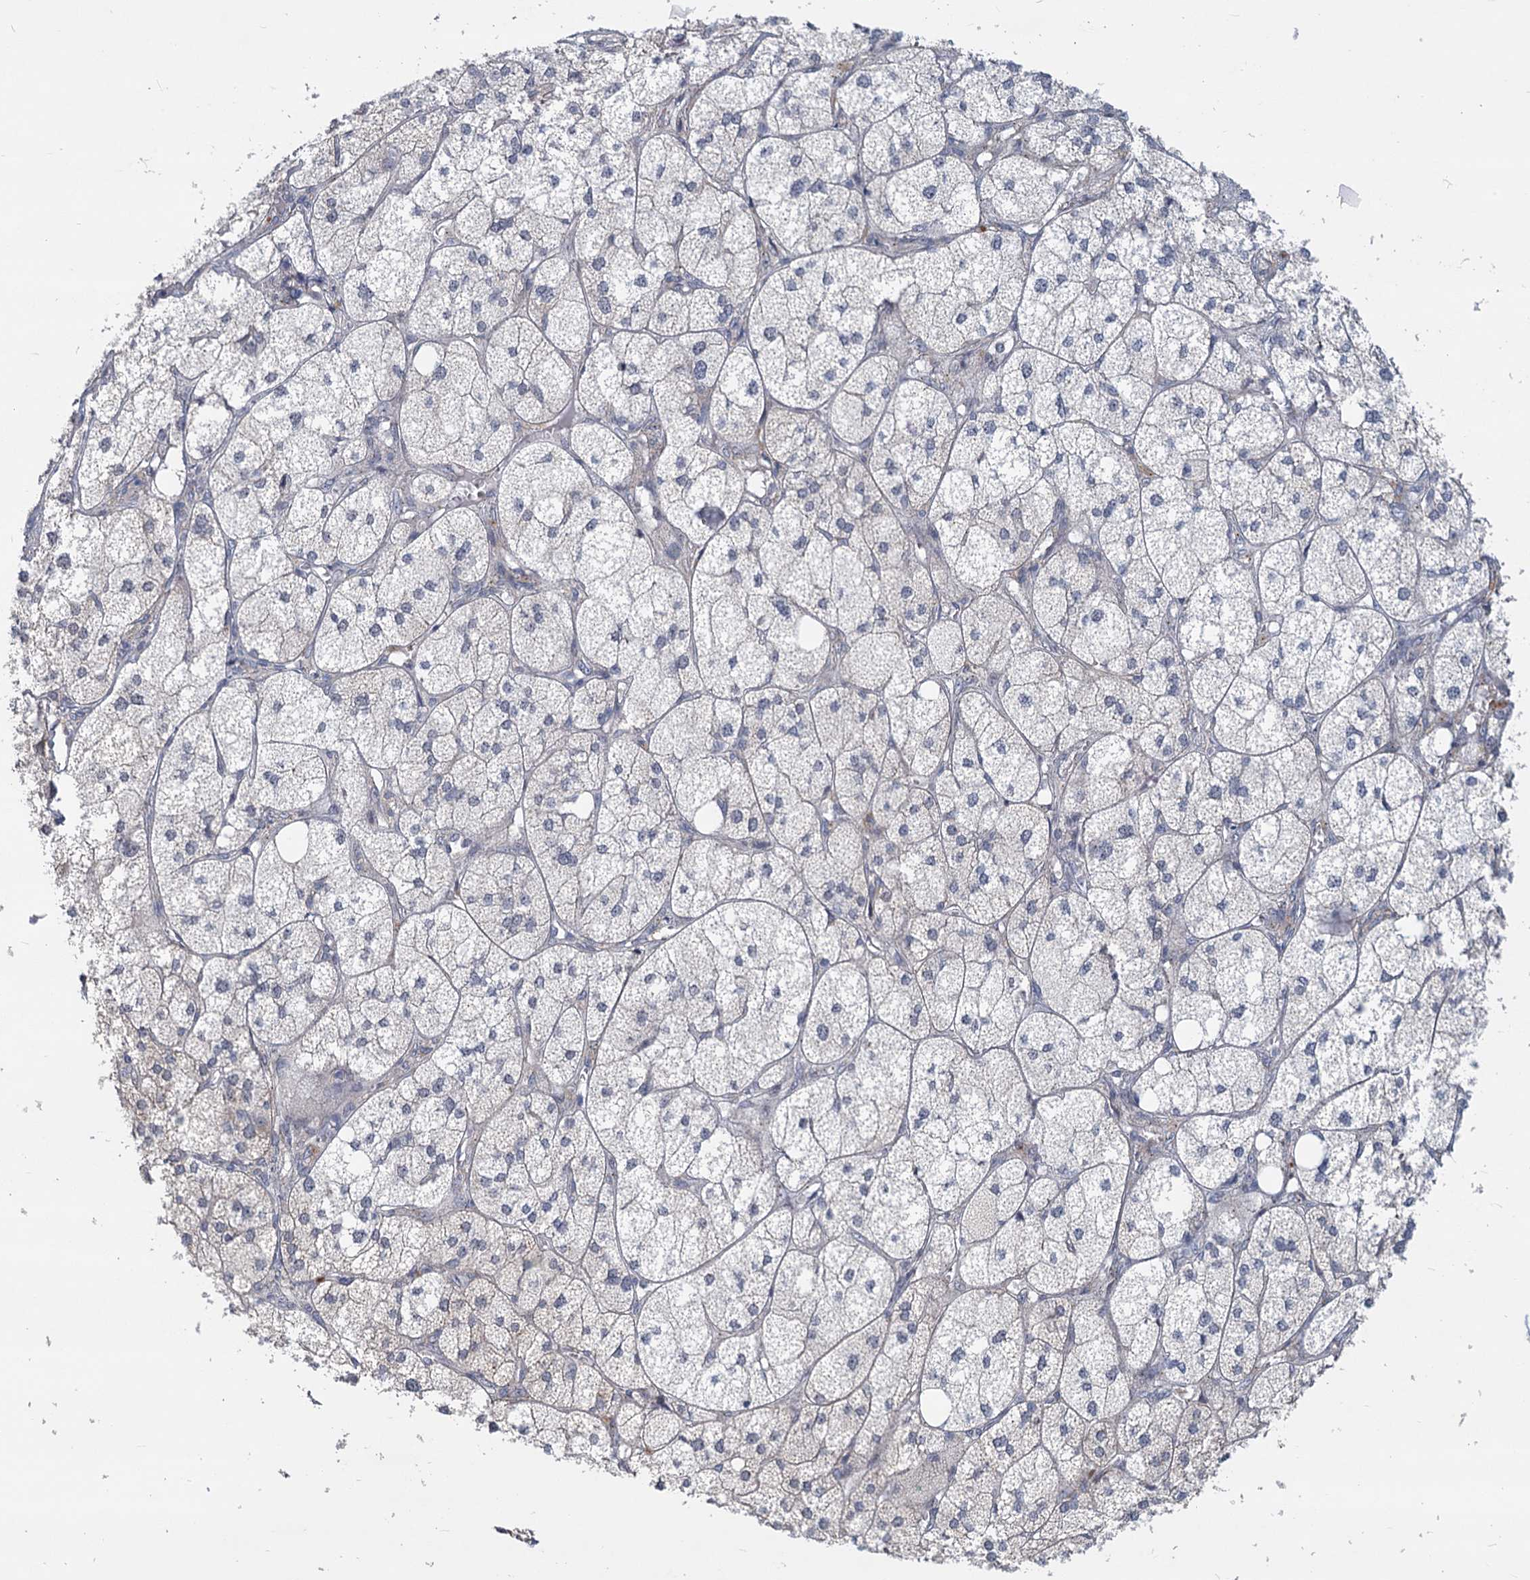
{"staining": {"intensity": "negative", "quantity": "none", "location": "none"}, "tissue": "adrenal gland", "cell_type": "Glandular cells", "image_type": "normal", "snomed": [{"axis": "morphology", "description": "Normal tissue, NOS"}, {"axis": "topography", "description": "Adrenal gland"}], "caption": "Immunohistochemistry (IHC) histopathology image of normal human adrenal gland stained for a protein (brown), which exhibits no expression in glandular cells. The staining was performed using DAB (3,3'-diaminobenzidine) to visualize the protein expression in brown, while the nuclei were stained in blue with hematoxylin (Magnification: 20x).", "gene": "STAP1", "patient": {"sex": "female", "age": 61}}